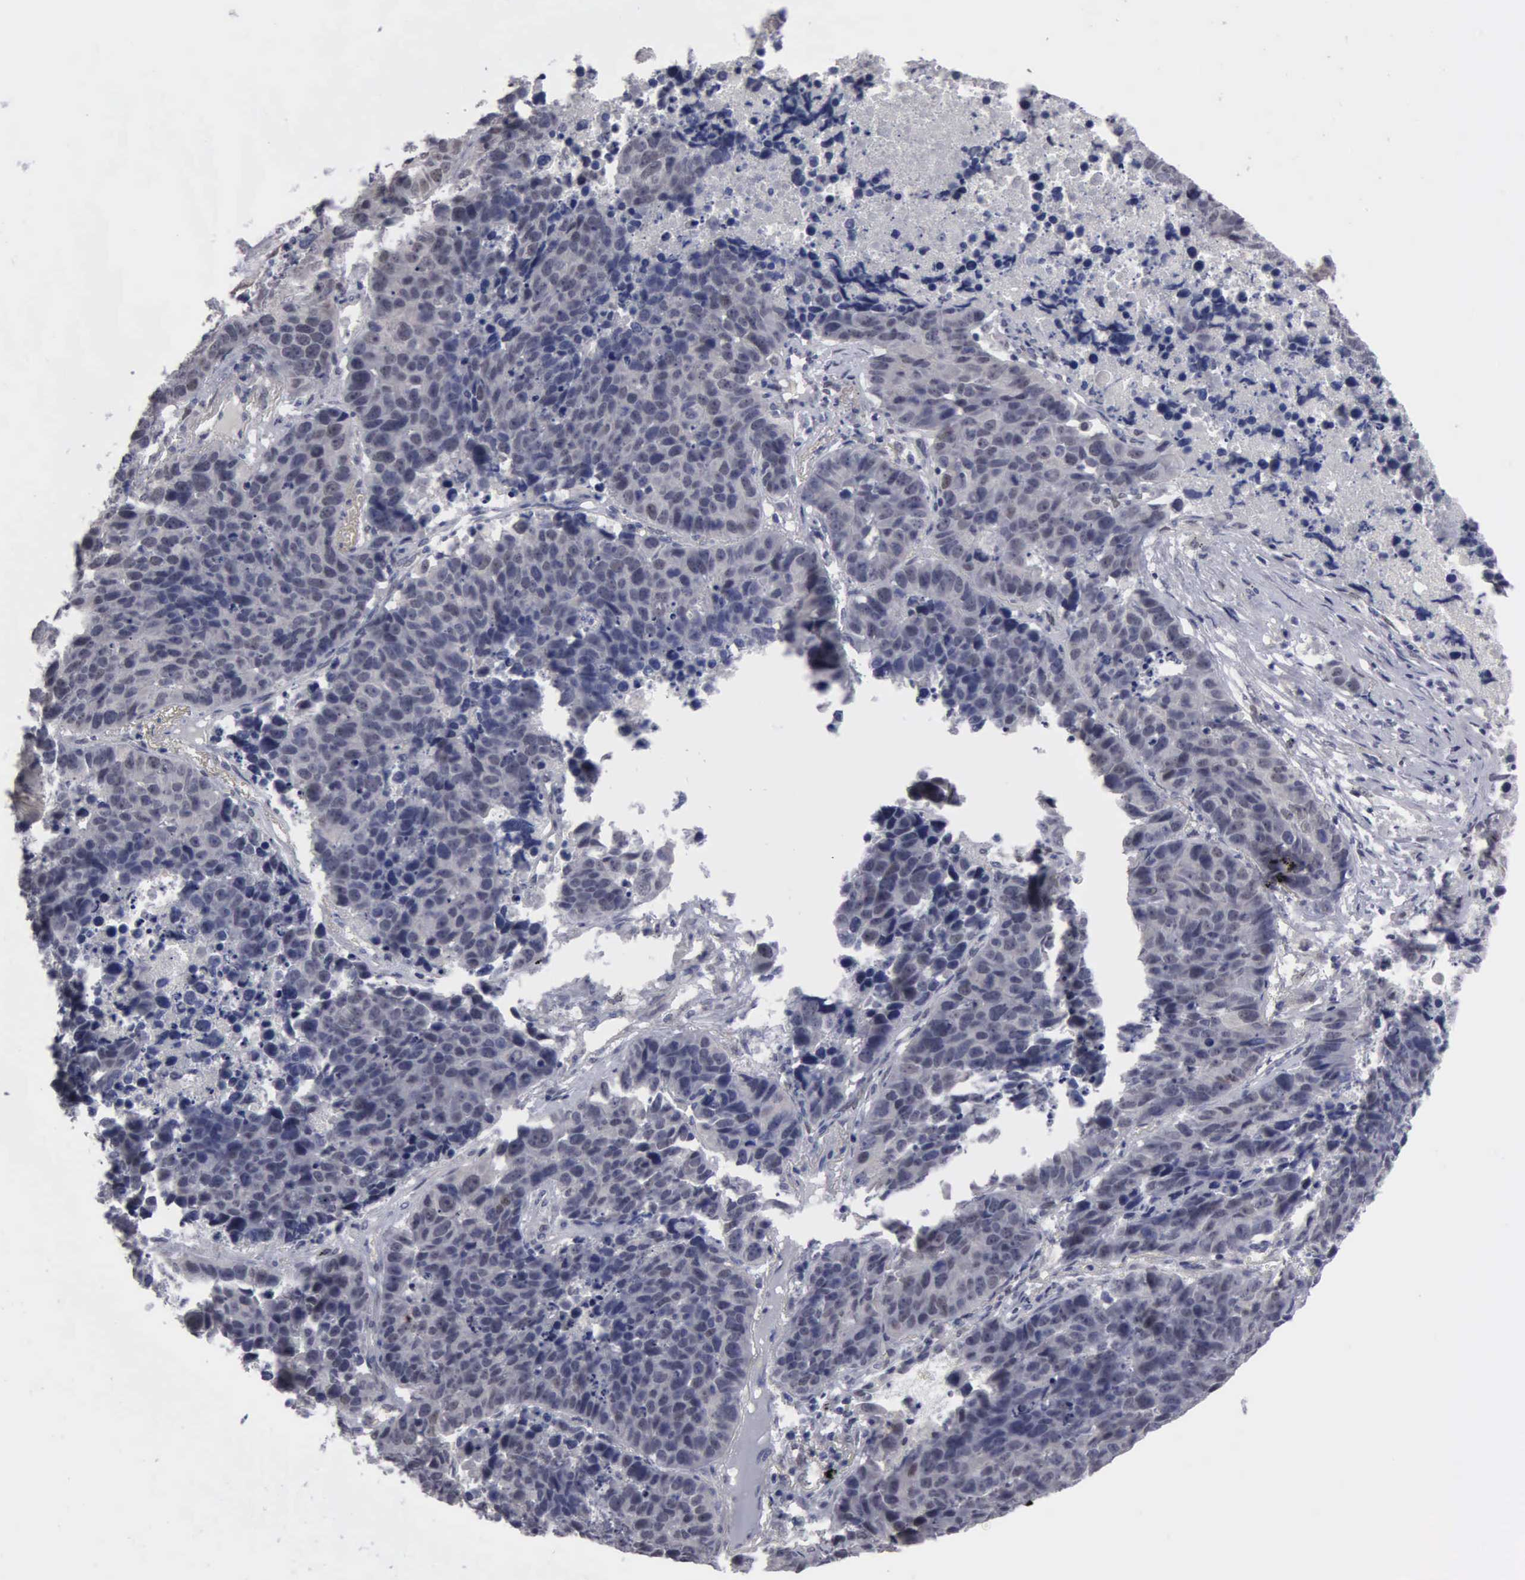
{"staining": {"intensity": "negative", "quantity": "none", "location": "none"}, "tissue": "lung cancer", "cell_type": "Tumor cells", "image_type": "cancer", "snomed": [{"axis": "morphology", "description": "Carcinoid, malignant, NOS"}, {"axis": "topography", "description": "Lung"}], "caption": "Protein analysis of lung malignant carcinoid displays no significant staining in tumor cells. The staining was performed using DAB to visualize the protein expression in brown, while the nuclei were stained in blue with hematoxylin (Magnification: 20x).", "gene": "ZBTB33", "patient": {"sex": "male", "age": 60}}